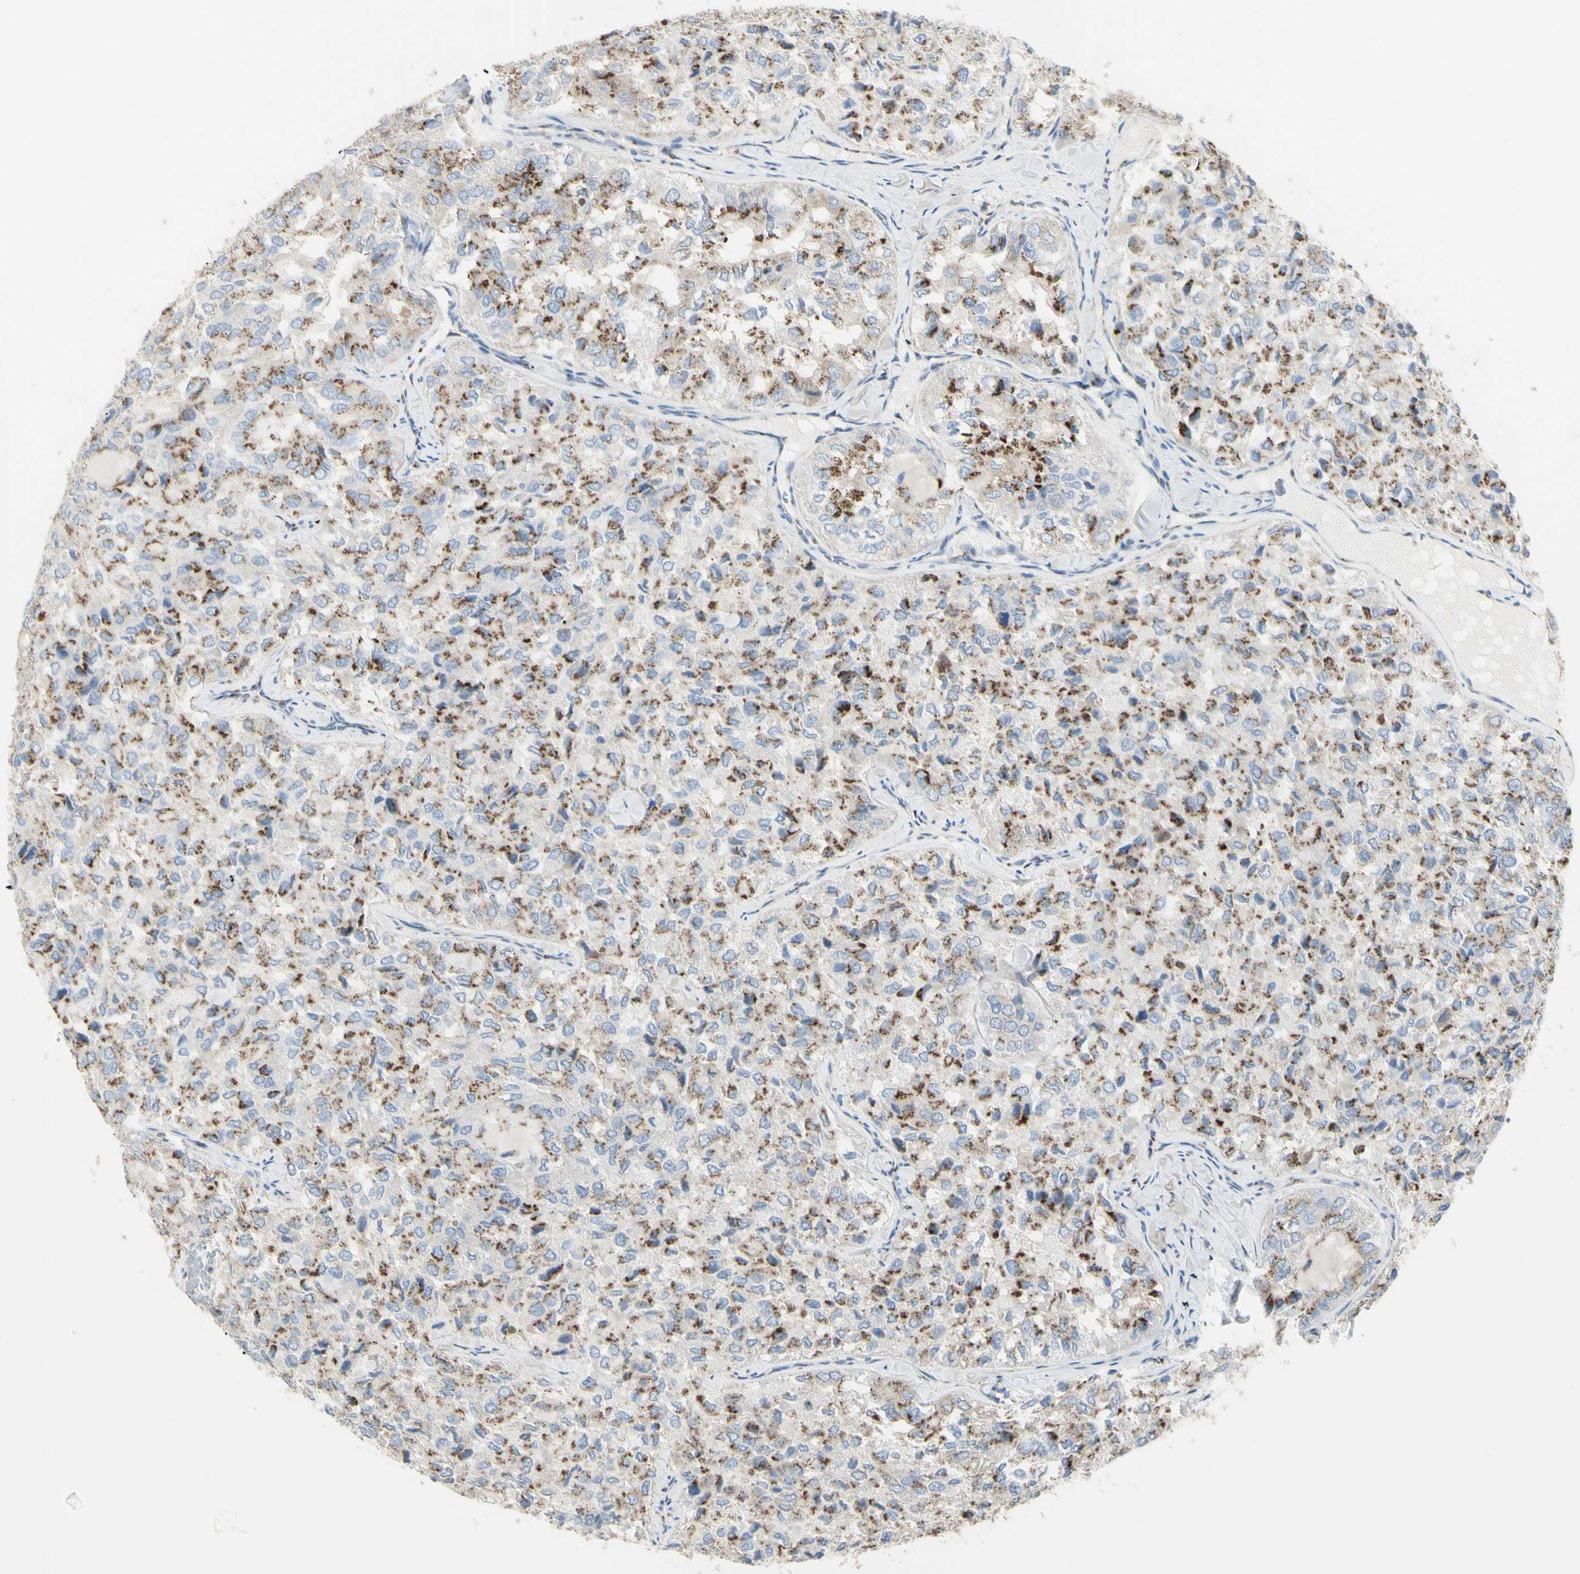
{"staining": {"intensity": "moderate", "quantity": "25%-75%", "location": "cytoplasmic/membranous"}, "tissue": "thyroid cancer", "cell_type": "Tumor cells", "image_type": "cancer", "snomed": [{"axis": "morphology", "description": "Follicular adenoma carcinoma, NOS"}, {"axis": "topography", "description": "Thyroid gland"}], "caption": "Moderate cytoplasmic/membranous protein expression is seen in approximately 25%-75% of tumor cells in thyroid cancer.", "gene": "B4GALT3", "patient": {"sex": "male", "age": 75}}